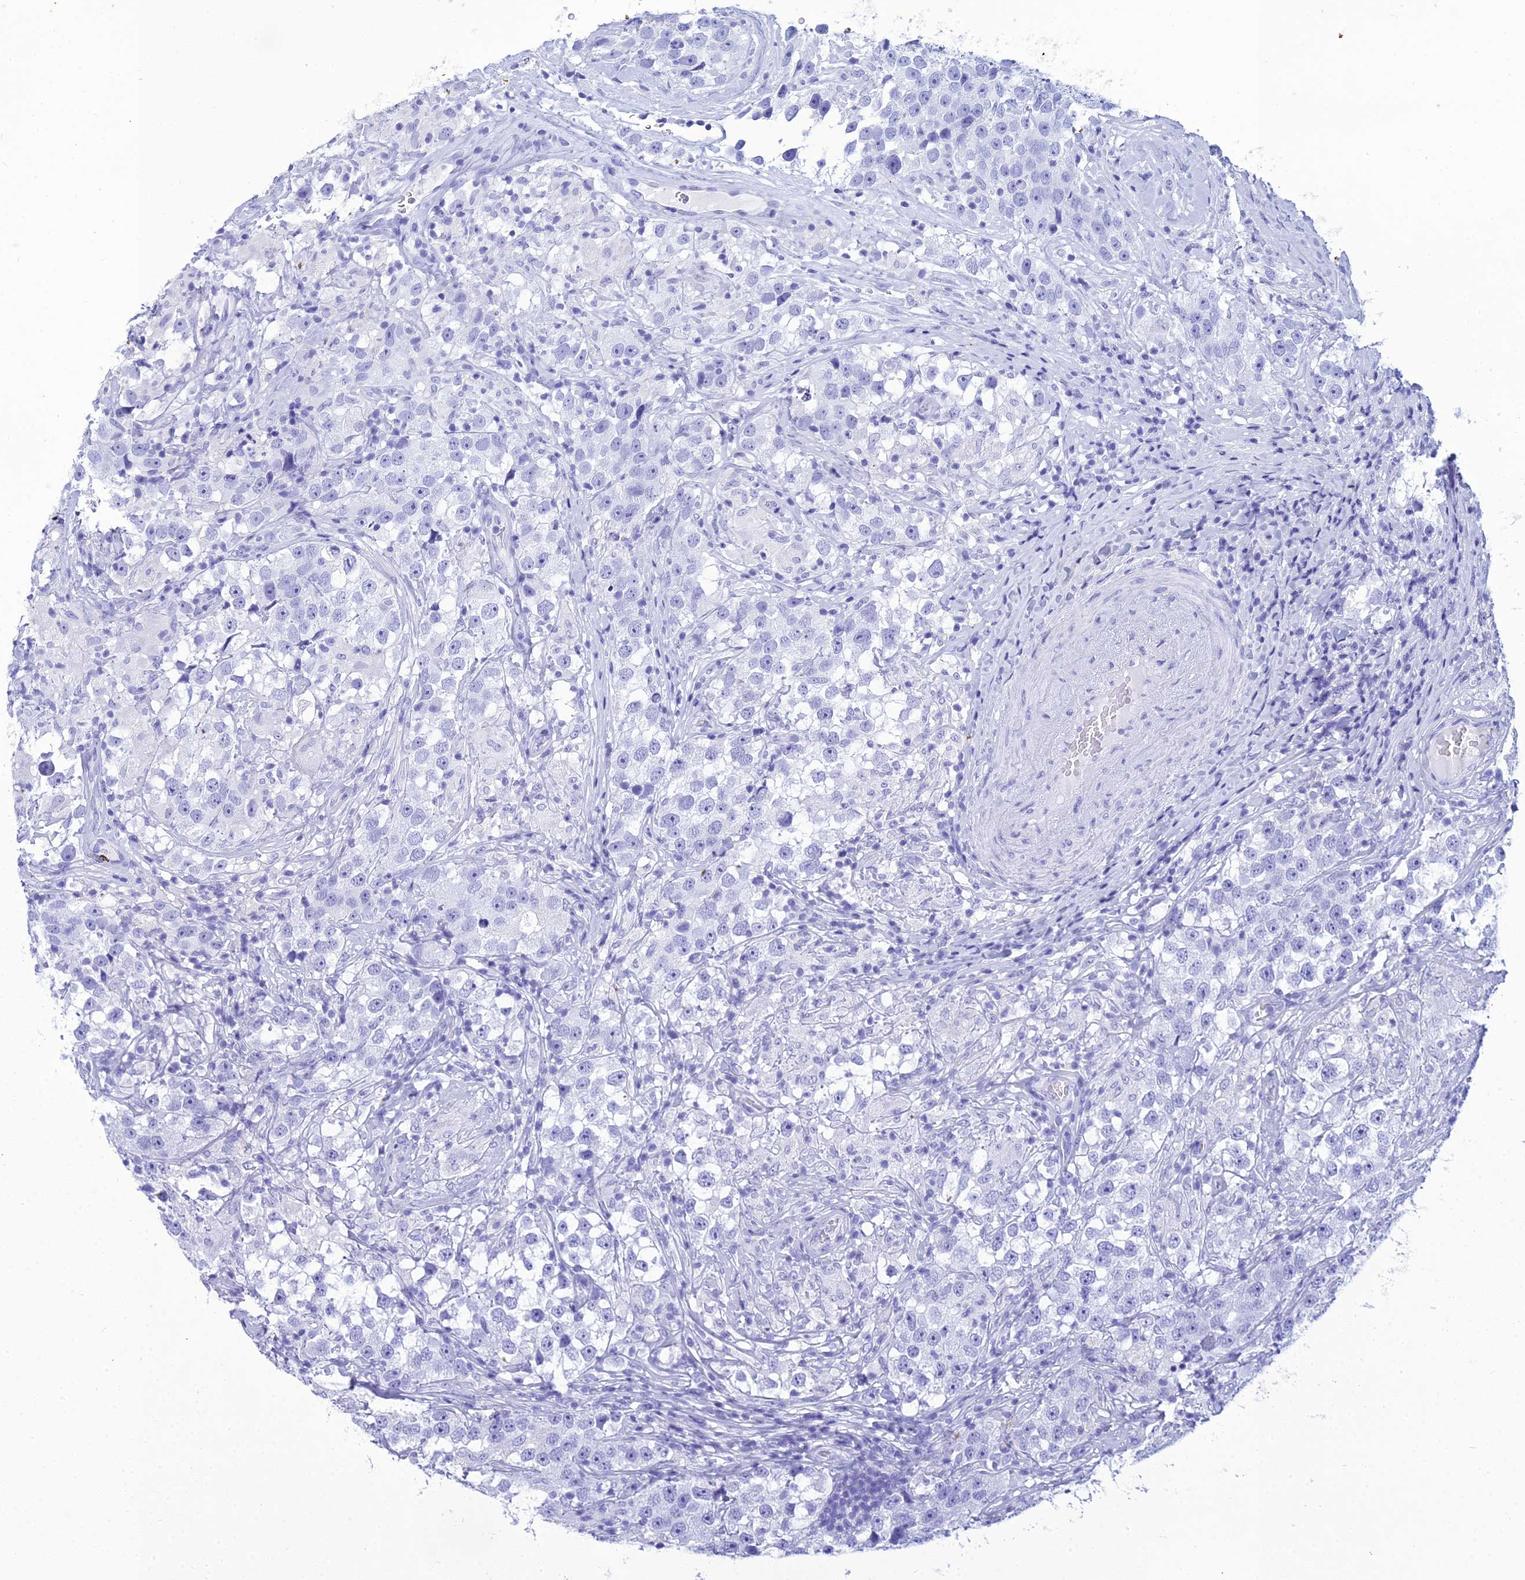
{"staining": {"intensity": "negative", "quantity": "none", "location": "none"}, "tissue": "testis cancer", "cell_type": "Tumor cells", "image_type": "cancer", "snomed": [{"axis": "morphology", "description": "Seminoma, NOS"}, {"axis": "topography", "description": "Testis"}], "caption": "DAB (3,3'-diaminobenzidine) immunohistochemical staining of testis cancer demonstrates no significant positivity in tumor cells. The staining was performed using DAB to visualize the protein expression in brown, while the nuclei were stained in blue with hematoxylin (Magnification: 20x).", "gene": "ZNF442", "patient": {"sex": "male", "age": 46}}